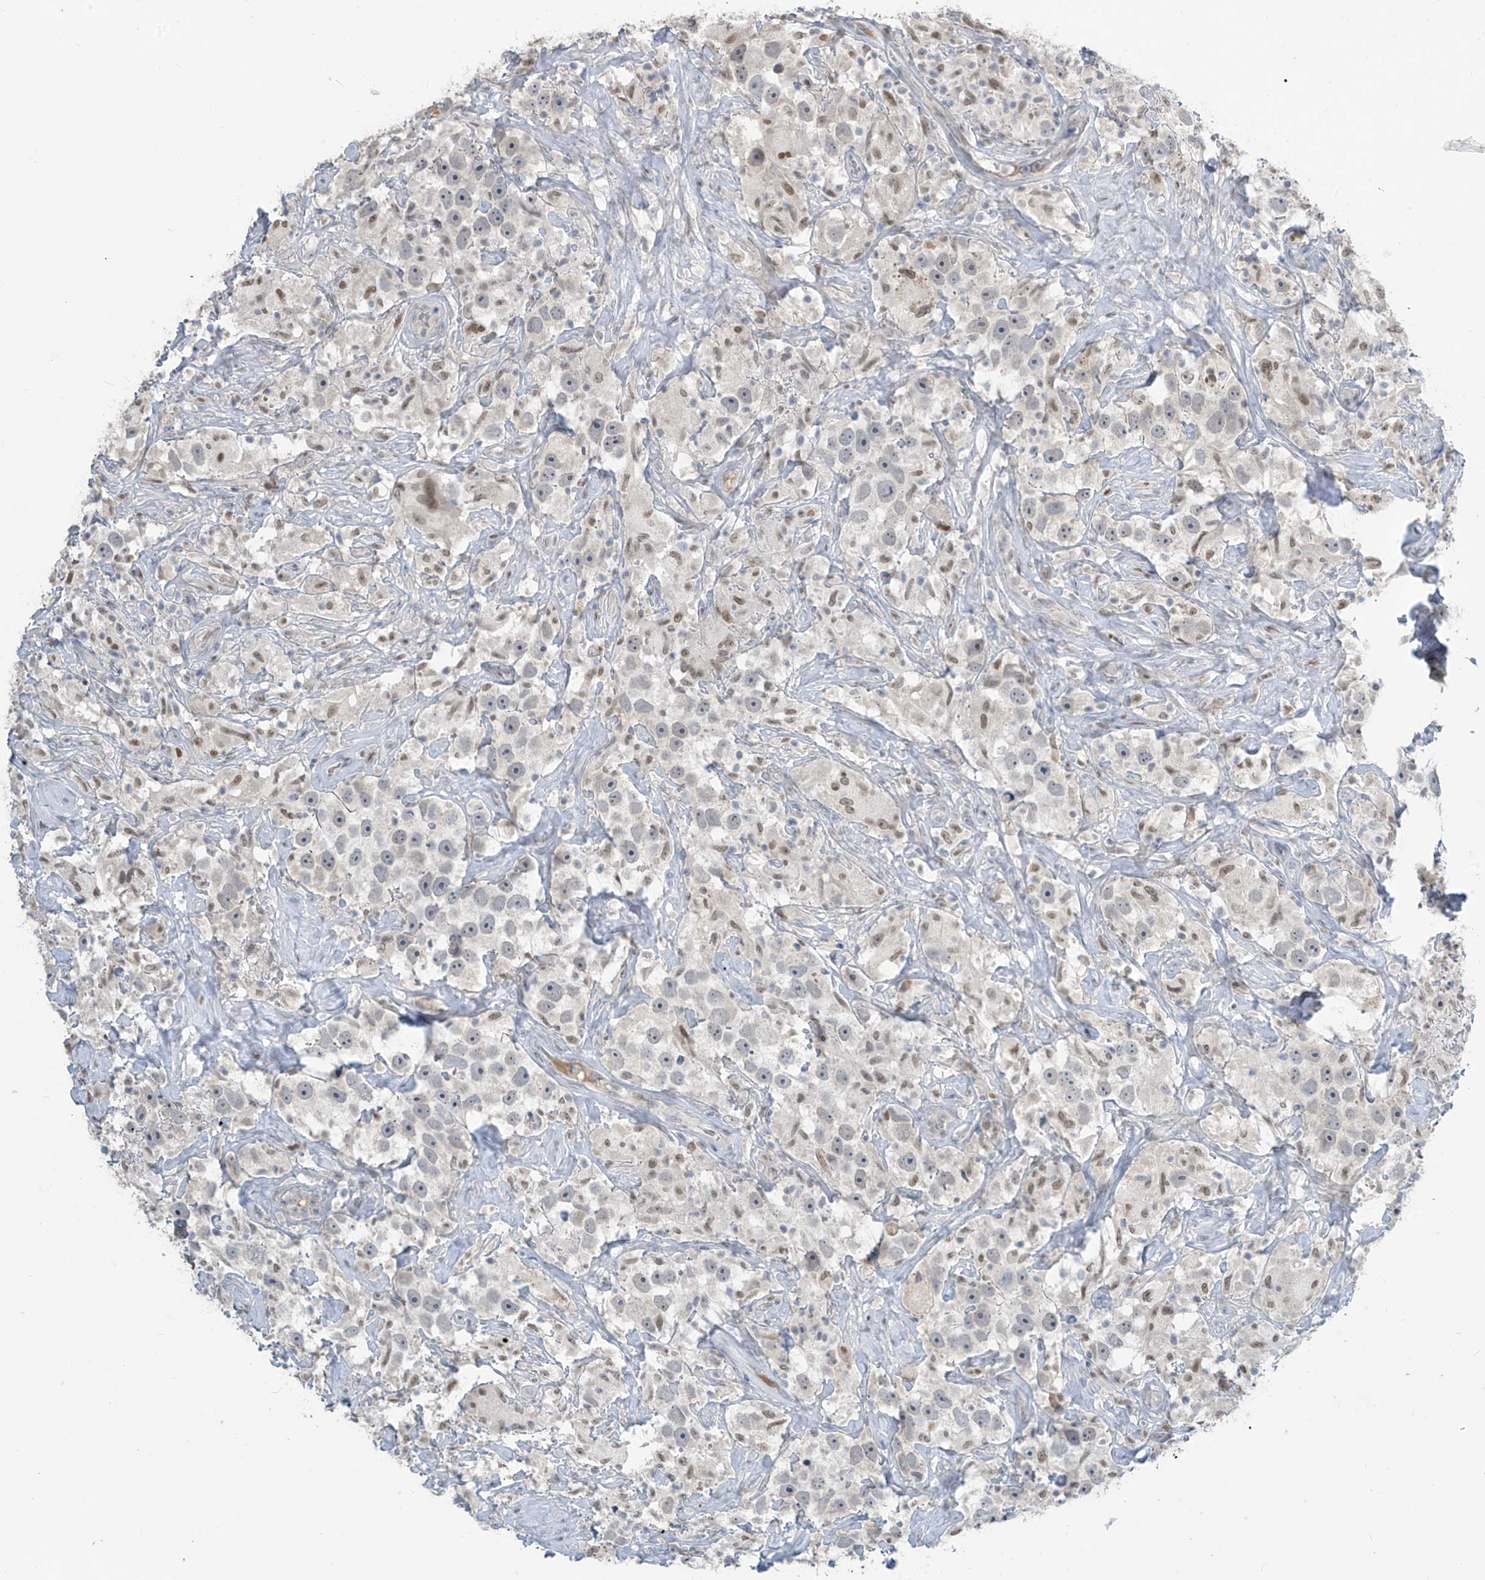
{"staining": {"intensity": "weak", "quantity": "<25%", "location": "nuclear"}, "tissue": "testis cancer", "cell_type": "Tumor cells", "image_type": "cancer", "snomed": [{"axis": "morphology", "description": "Seminoma, NOS"}, {"axis": "topography", "description": "Testis"}], "caption": "DAB immunohistochemical staining of testis cancer (seminoma) reveals no significant expression in tumor cells.", "gene": "METAP1D", "patient": {"sex": "male", "age": 49}}